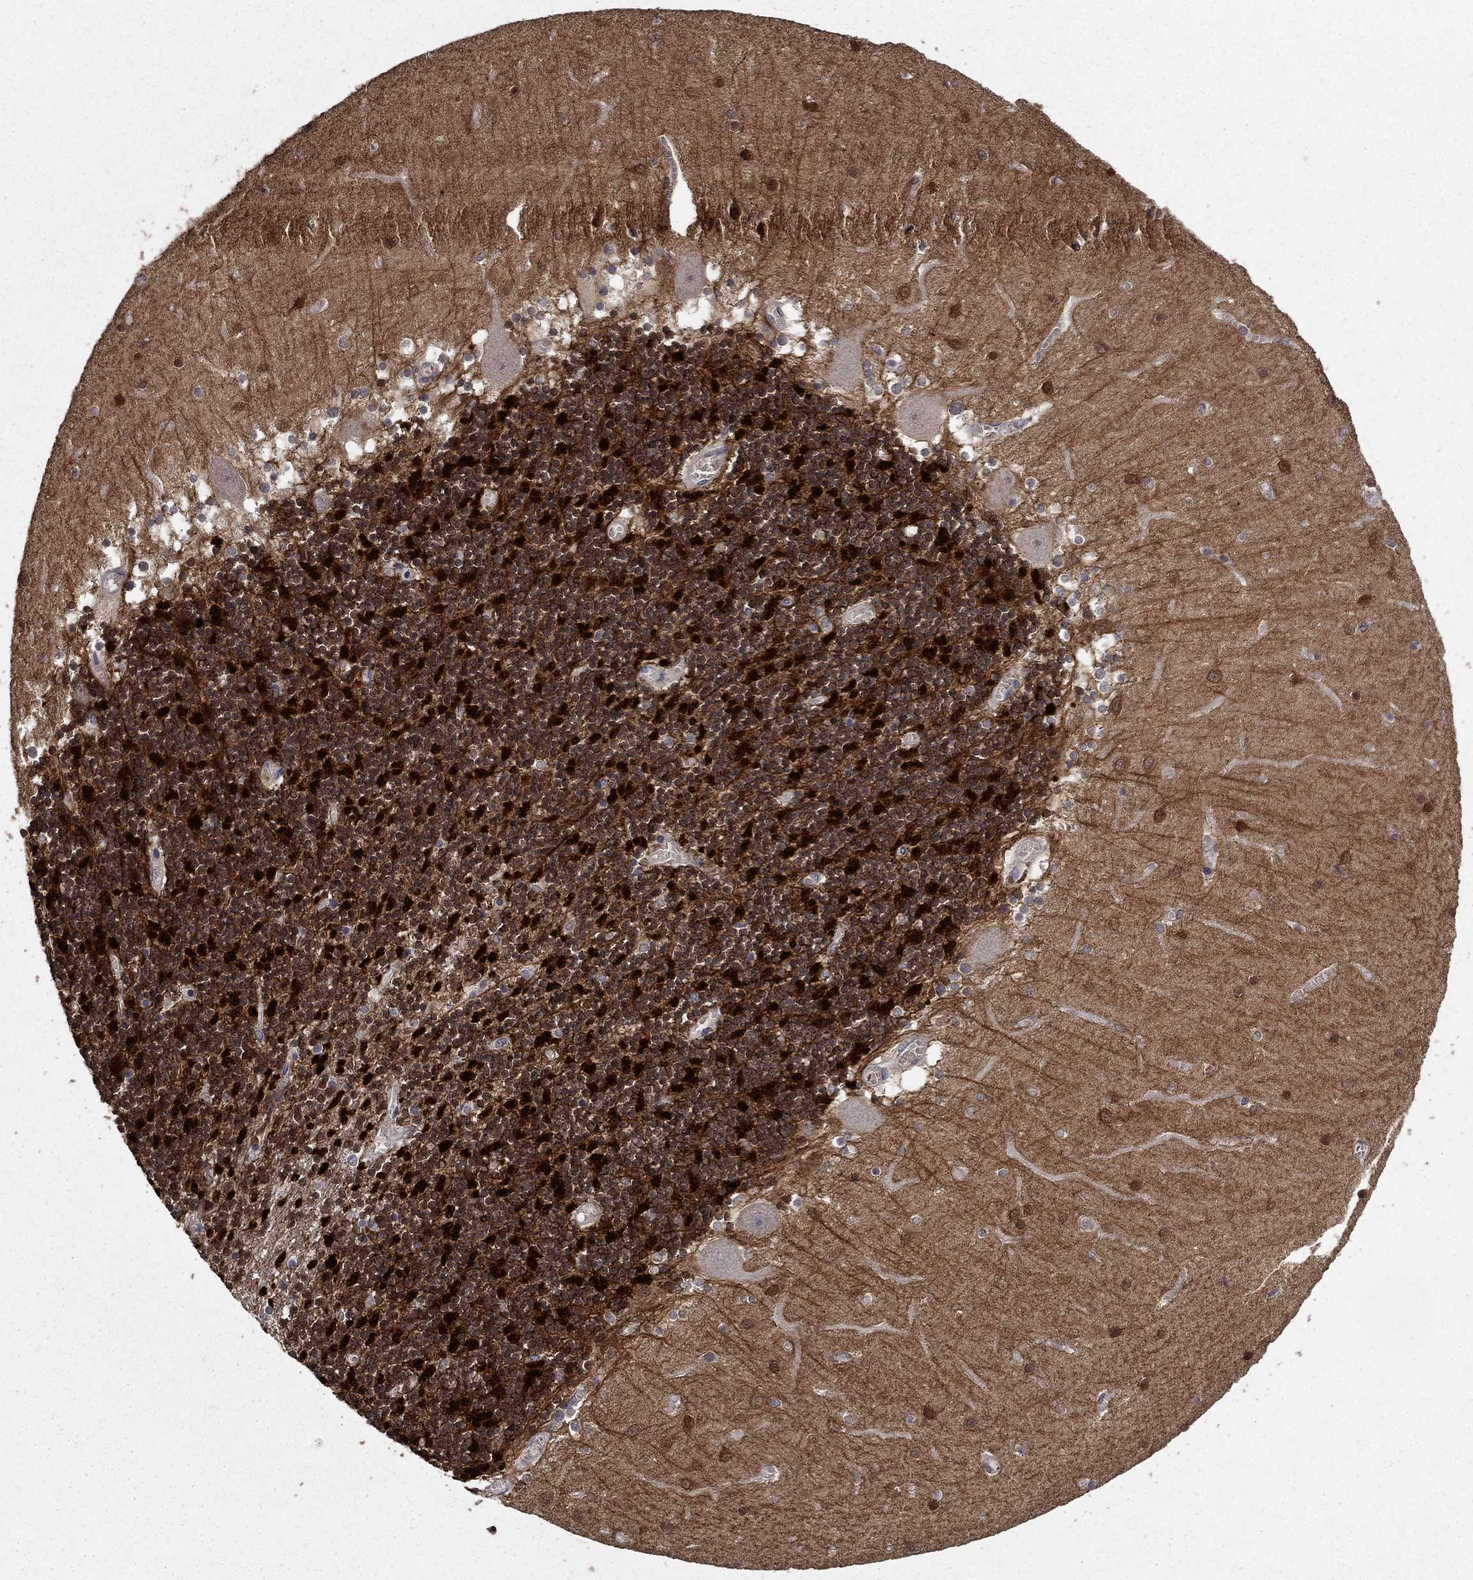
{"staining": {"intensity": "negative", "quantity": "none", "location": "none"}, "tissue": "cerebellum", "cell_type": "Cells in granular layer", "image_type": "normal", "snomed": [{"axis": "morphology", "description": "Normal tissue, NOS"}, {"axis": "topography", "description": "Cerebellum"}], "caption": "A high-resolution image shows immunohistochemistry (IHC) staining of normal cerebellum, which exhibits no significant positivity in cells in granular layer.", "gene": "MPP2", "patient": {"sex": "female", "age": 28}}